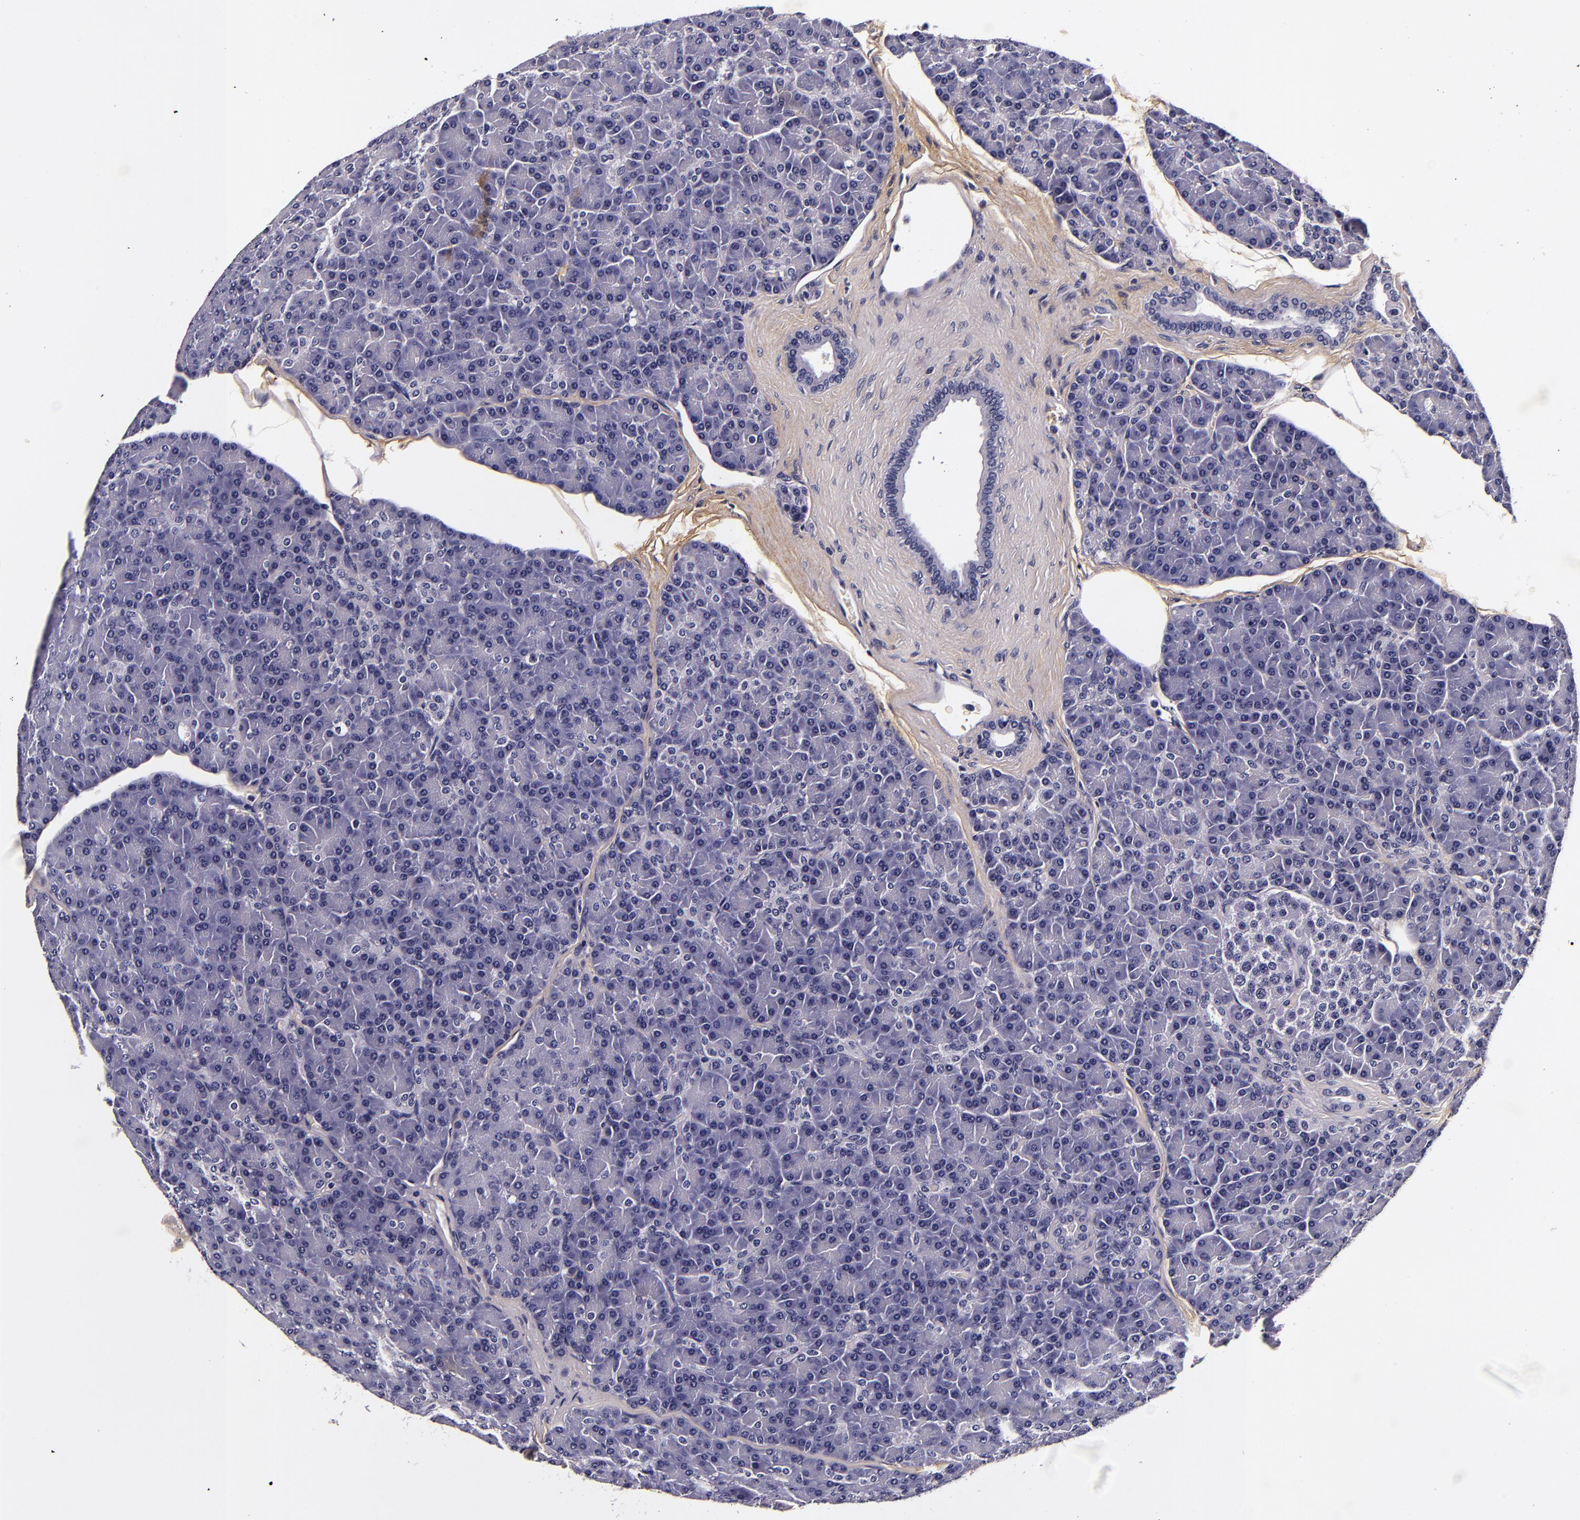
{"staining": {"intensity": "negative", "quantity": "none", "location": "none"}, "tissue": "pancreas", "cell_type": "Exocrine glandular cells", "image_type": "normal", "snomed": [{"axis": "morphology", "description": "Normal tissue, NOS"}, {"axis": "topography", "description": "Pancreas"}], "caption": "A high-resolution histopathology image shows immunohistochemistry staining of normal pancreas, which shows no significant positivity in exocrine glandular cells.", "gene": "FBN1", "patient": {"sex": "female", "age": 43}}